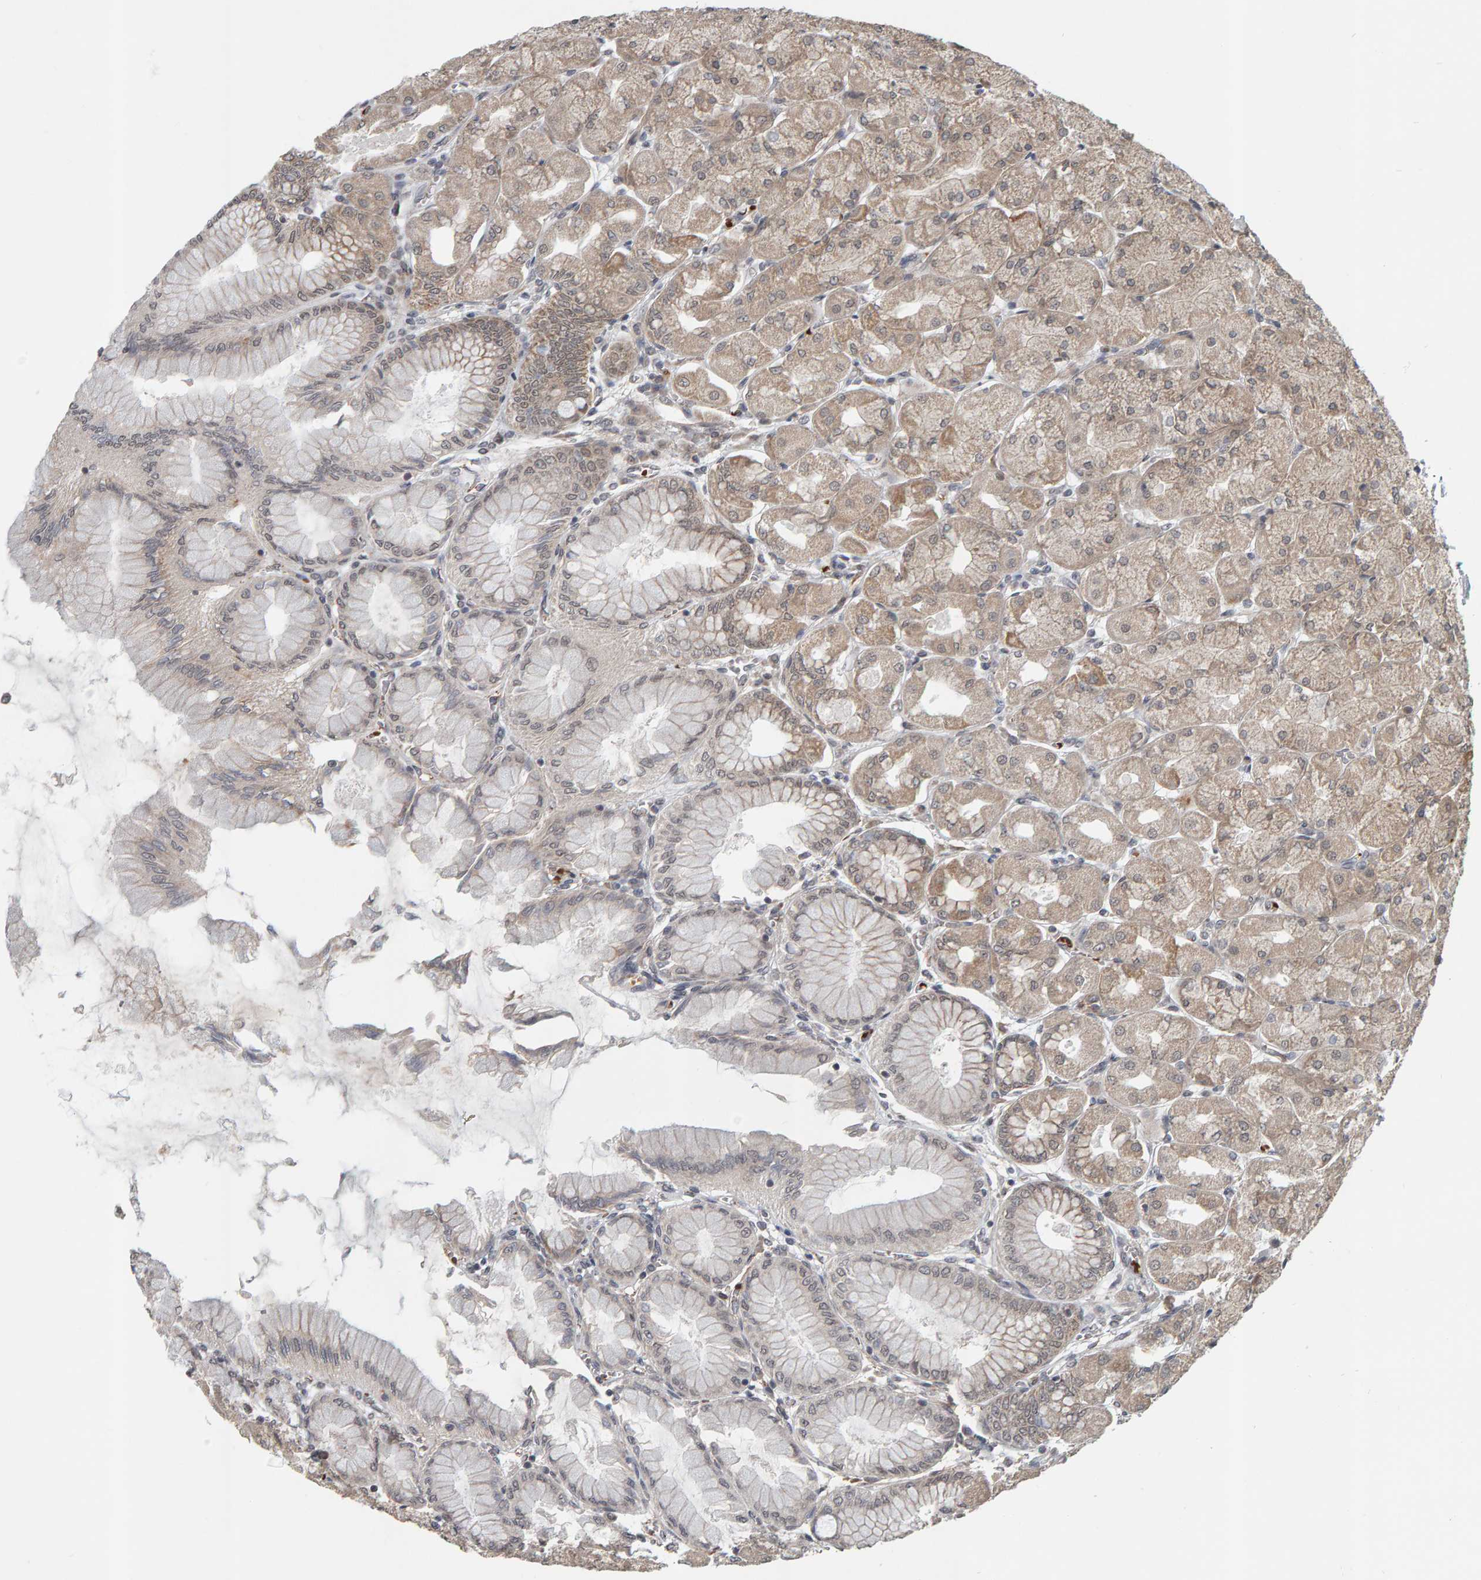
{"staining": {"intensity": "moderate", "quantity": ">75%", "location": "cytoplasmic/membranous,nuclear"}, "tissue": "stomach", "cell_type": "Glandular cells", "image_type": "normal", "snomed": [{"axis": "morphology", "description": "Normal tissue, NOS"}, {"axis": "topography", "description": "Stomach, upper"}], "caption": "A high-resolution micrograph shows immunohistochemistry (IHC) staining of normal stomach, which displays moderate cytoplasmic/membranous,nuclear staining in about >75% of glandular cells.", "gene": "DAP3", "patient": {"sex": "female", "age": 56}}